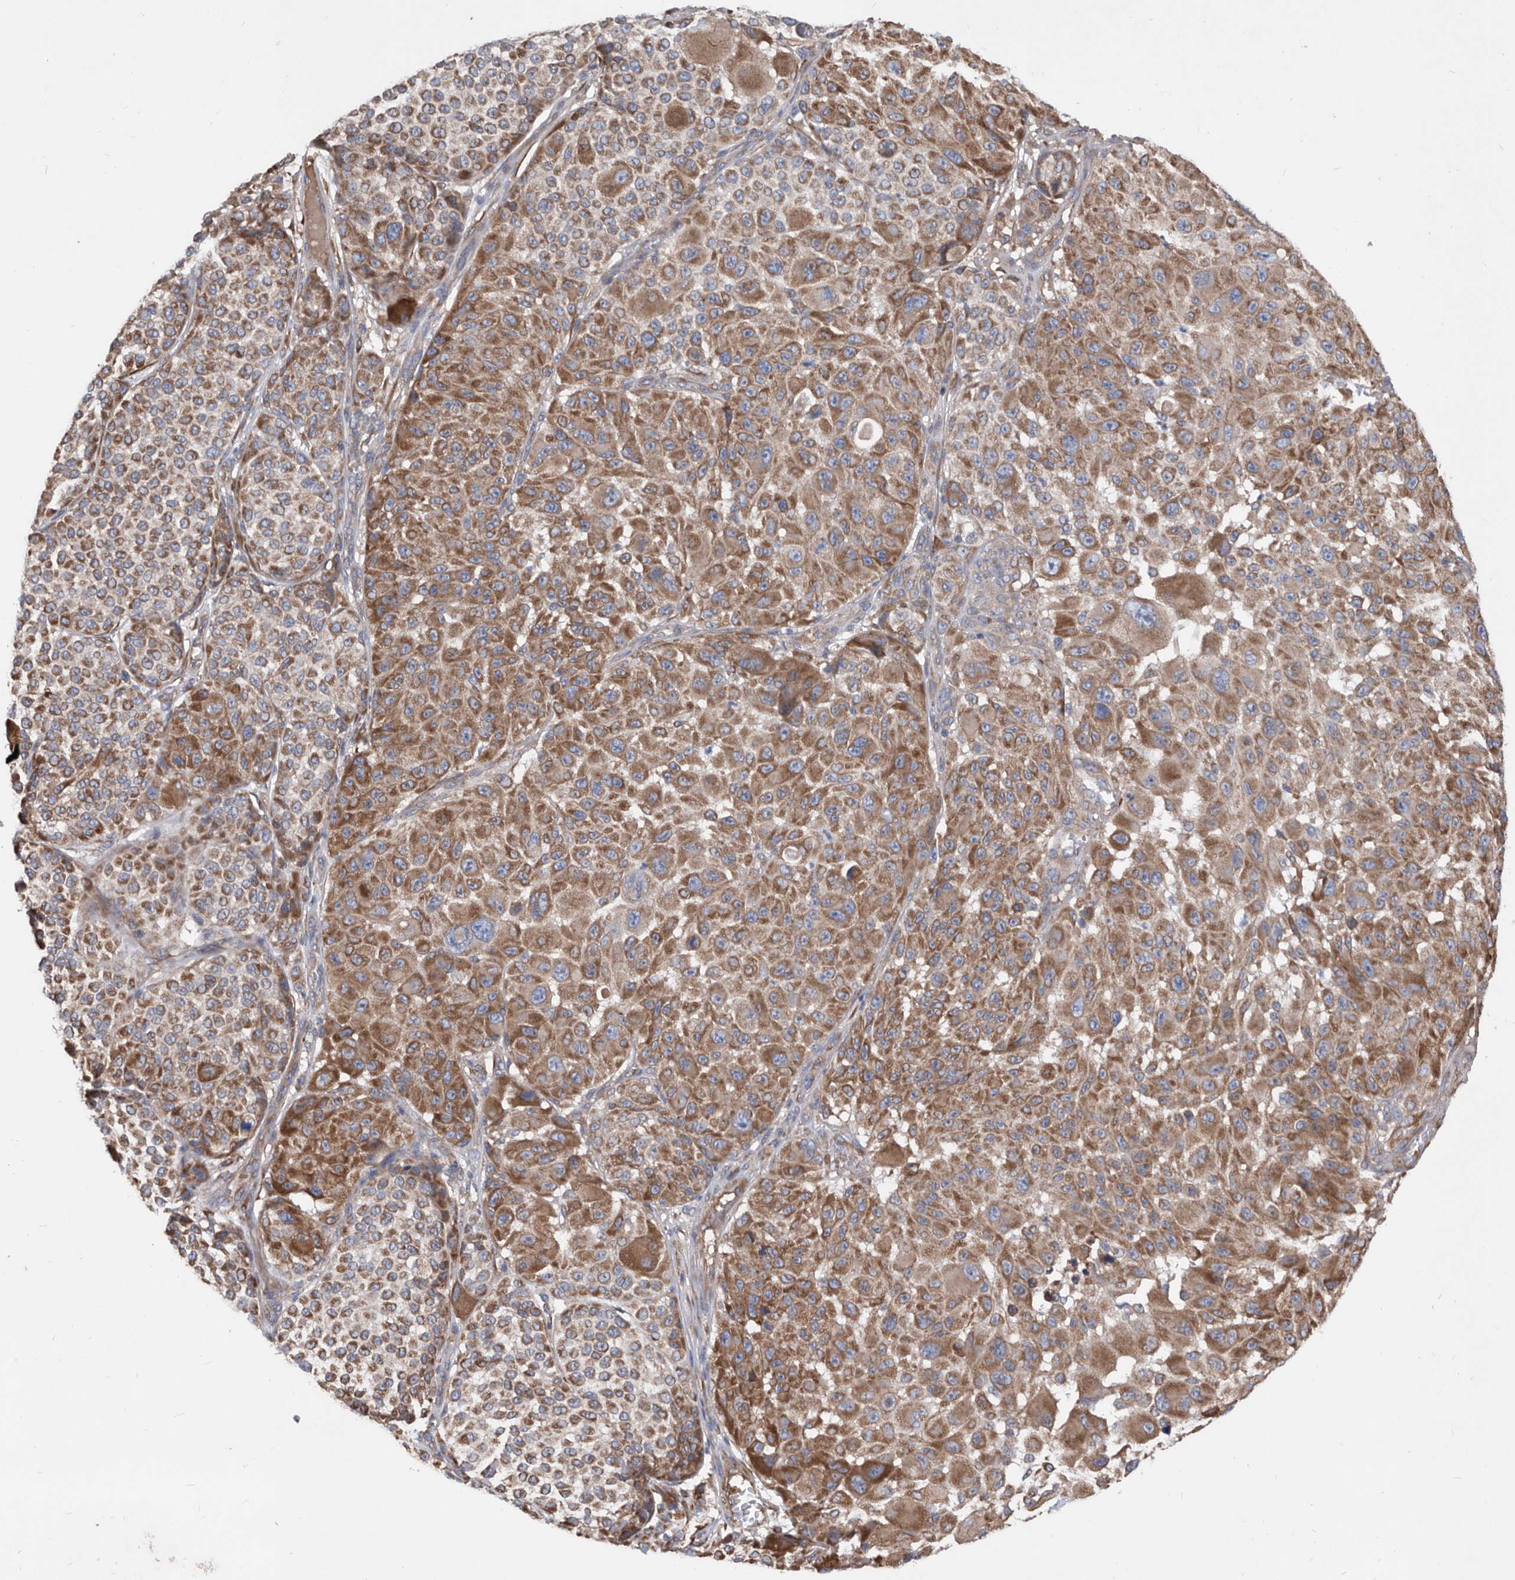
{"staining": {"intensity": "moderate", "quantity": ">75%", "location": "cytoplasmic/membranous"}, "tissue": "melanoma", "cell_type": "Tumor cells", "image_type": "cancer", "snomed": [{"axis": "morphology", "description": "Malignant melanoma, NOS"}, {"axis": "topography", "description": "Skin"}], "caption": "Approximately >75% of tumor cells in malignant melanoma display moderate cytoplasmic/membranous protein positivity as visualized by brown immunohistochemical staining.", "gene": "ATP13A3", "patient": {"sex": "male", "age": 83}}